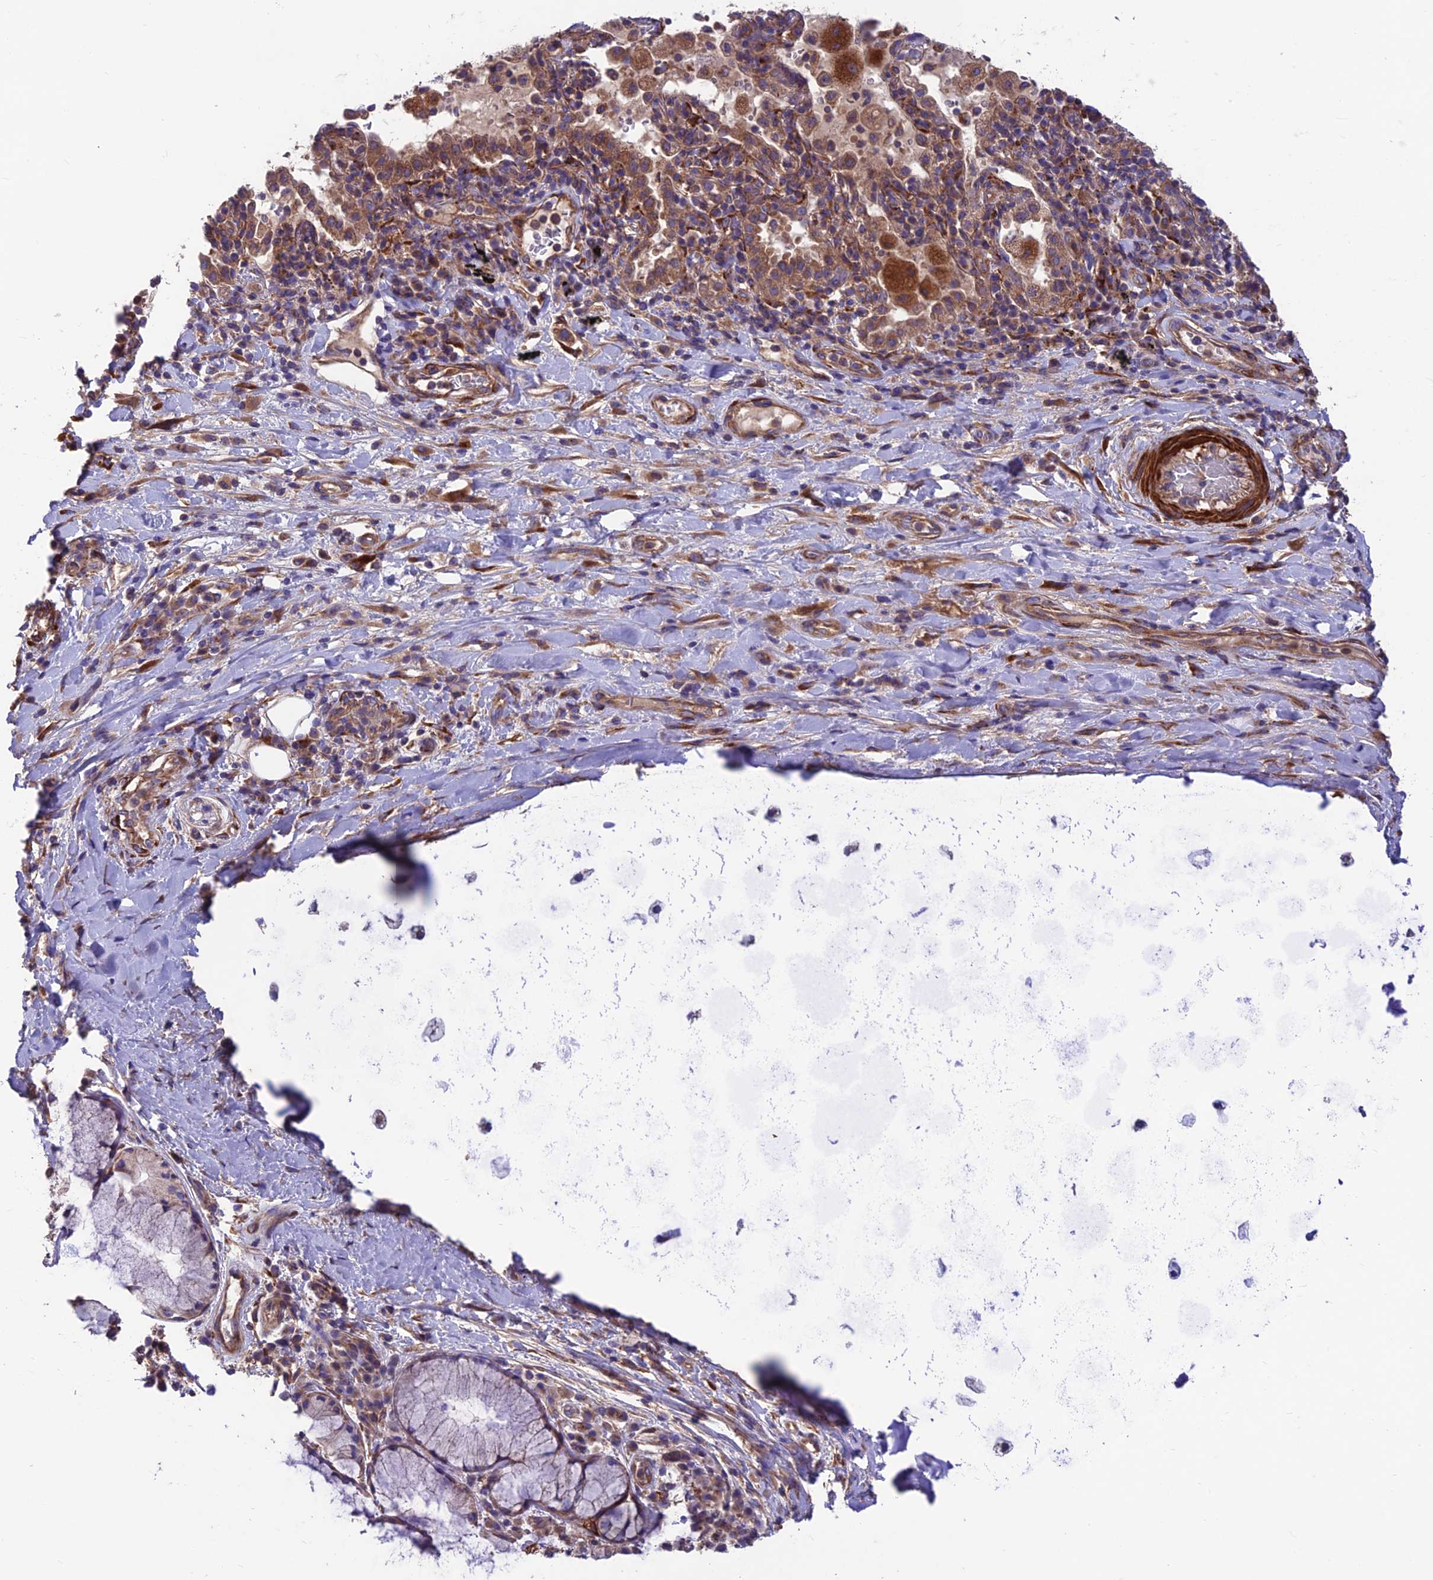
{"staining": {"intensity": "negative", "quantity": "none", "location": "none"}, "tissue": "adipose tissue", "cell_type": "Adipocytes", "image_type": "normal", "snomed": [{"axis": "morphology", "description": "Normal tissue, NOS"}, {"axis": "morphology", "description": "Squamous cell carcinoma, NOS"}, {"axis": "topography", "description": "Bronchus"}, {"axis": "topography", "description": "Lung"}], "caption": "Human adipose tissue stained for a protein using immunohistochemistry shows no staining in adipocytes.", "gene": "VPS16", "patient": {"sex": "male", "age": 64}}